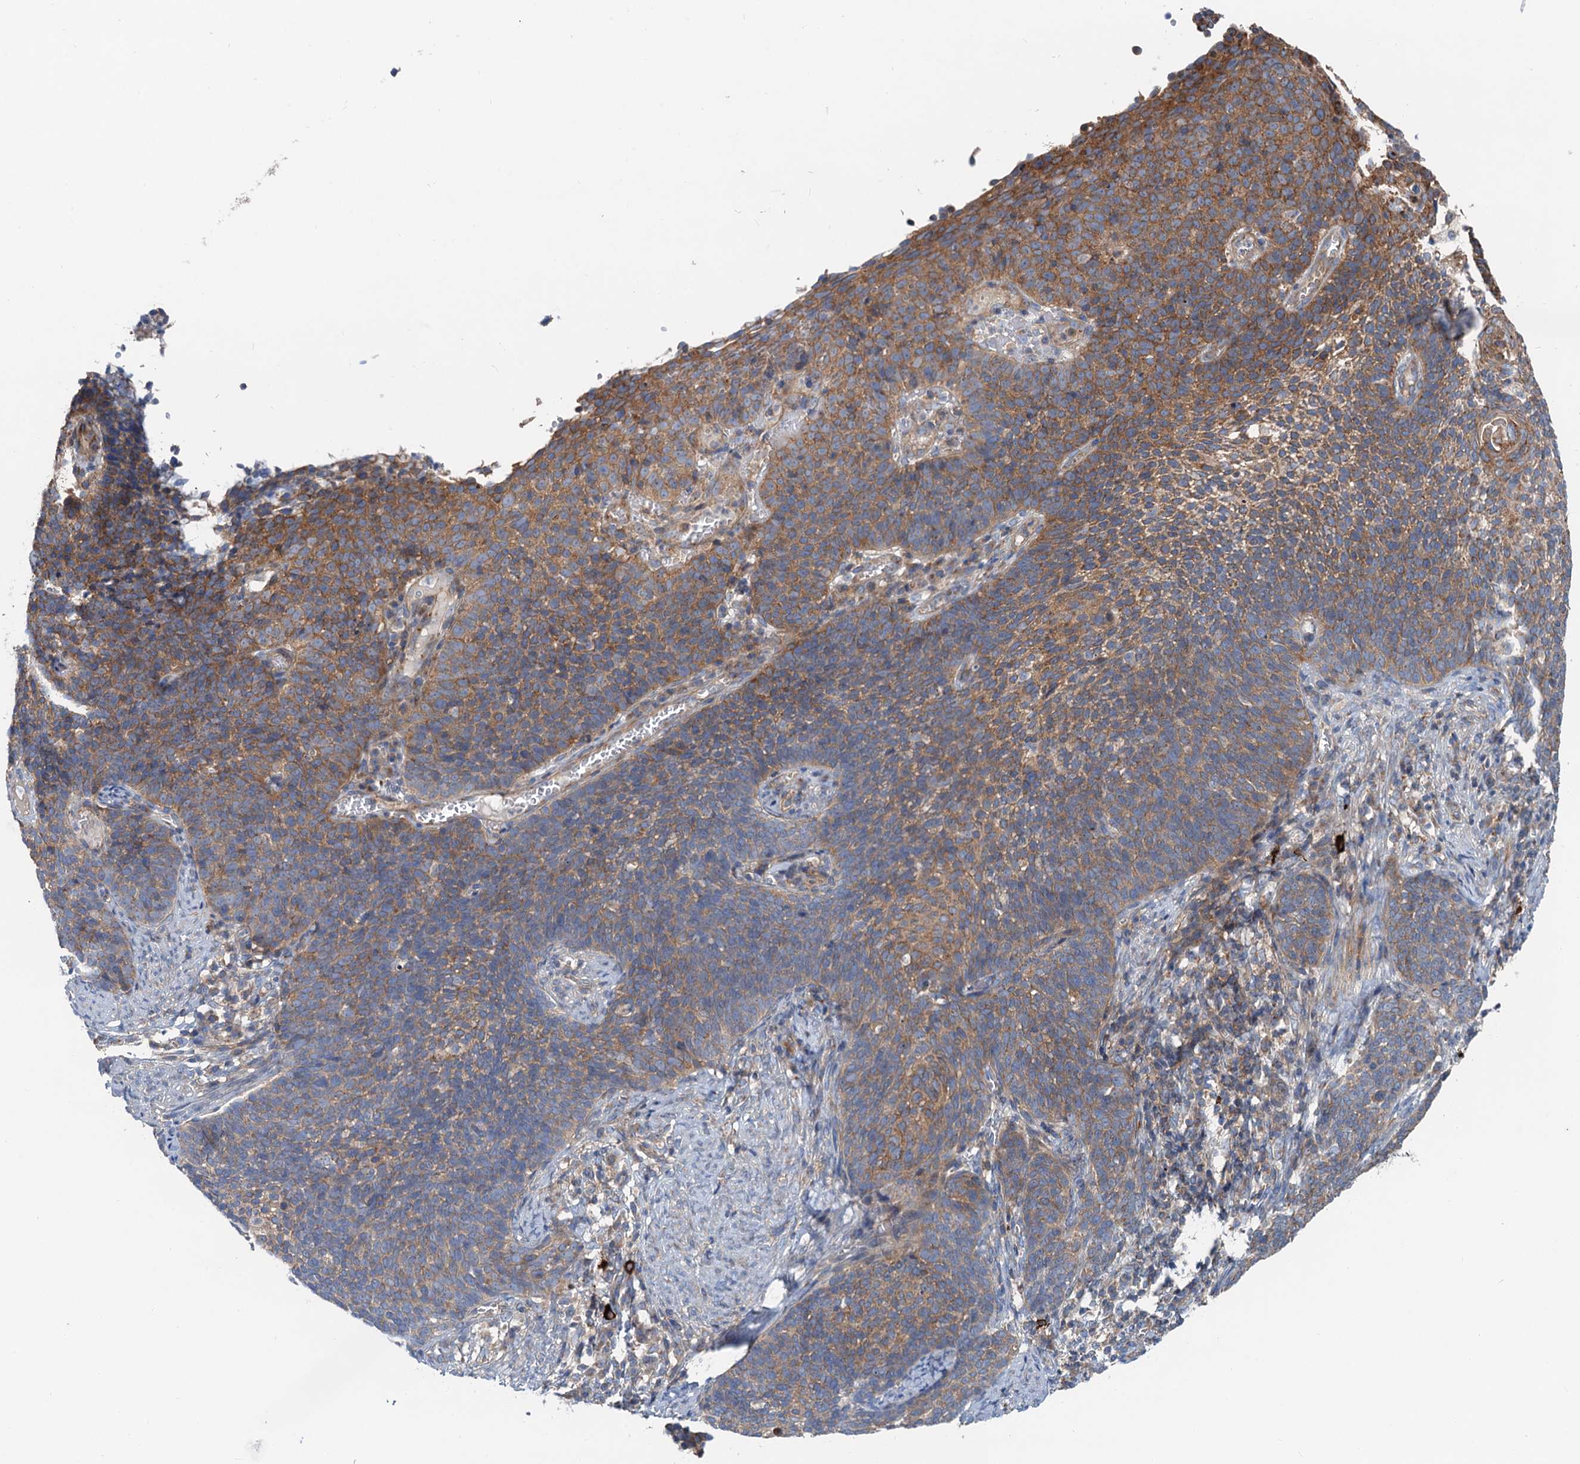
{"staining": {"intensity": "moderate", "quantity": ">75%", "location": "cytoplasmic/membranous"}, "tissue": "cervical cancer", "cell_type": "Tumor cells", "image_type": "cancer", "snomed": [{"axis": "morphology", "description": "Normal tissue, NOS"}, {"axis": "morphology", "description": "Squamous cell carcinoma, NOS"}, {"axis": "topography", "description": "Cervix"}], "caption": "This is a micrograph of IHC staining of cervical cancer, which shows moderate expression in the cytoplasmic/membranous of tumor cells.", "gene": "ANKRD26", "patient": {"sex": "female", "age": 39}}